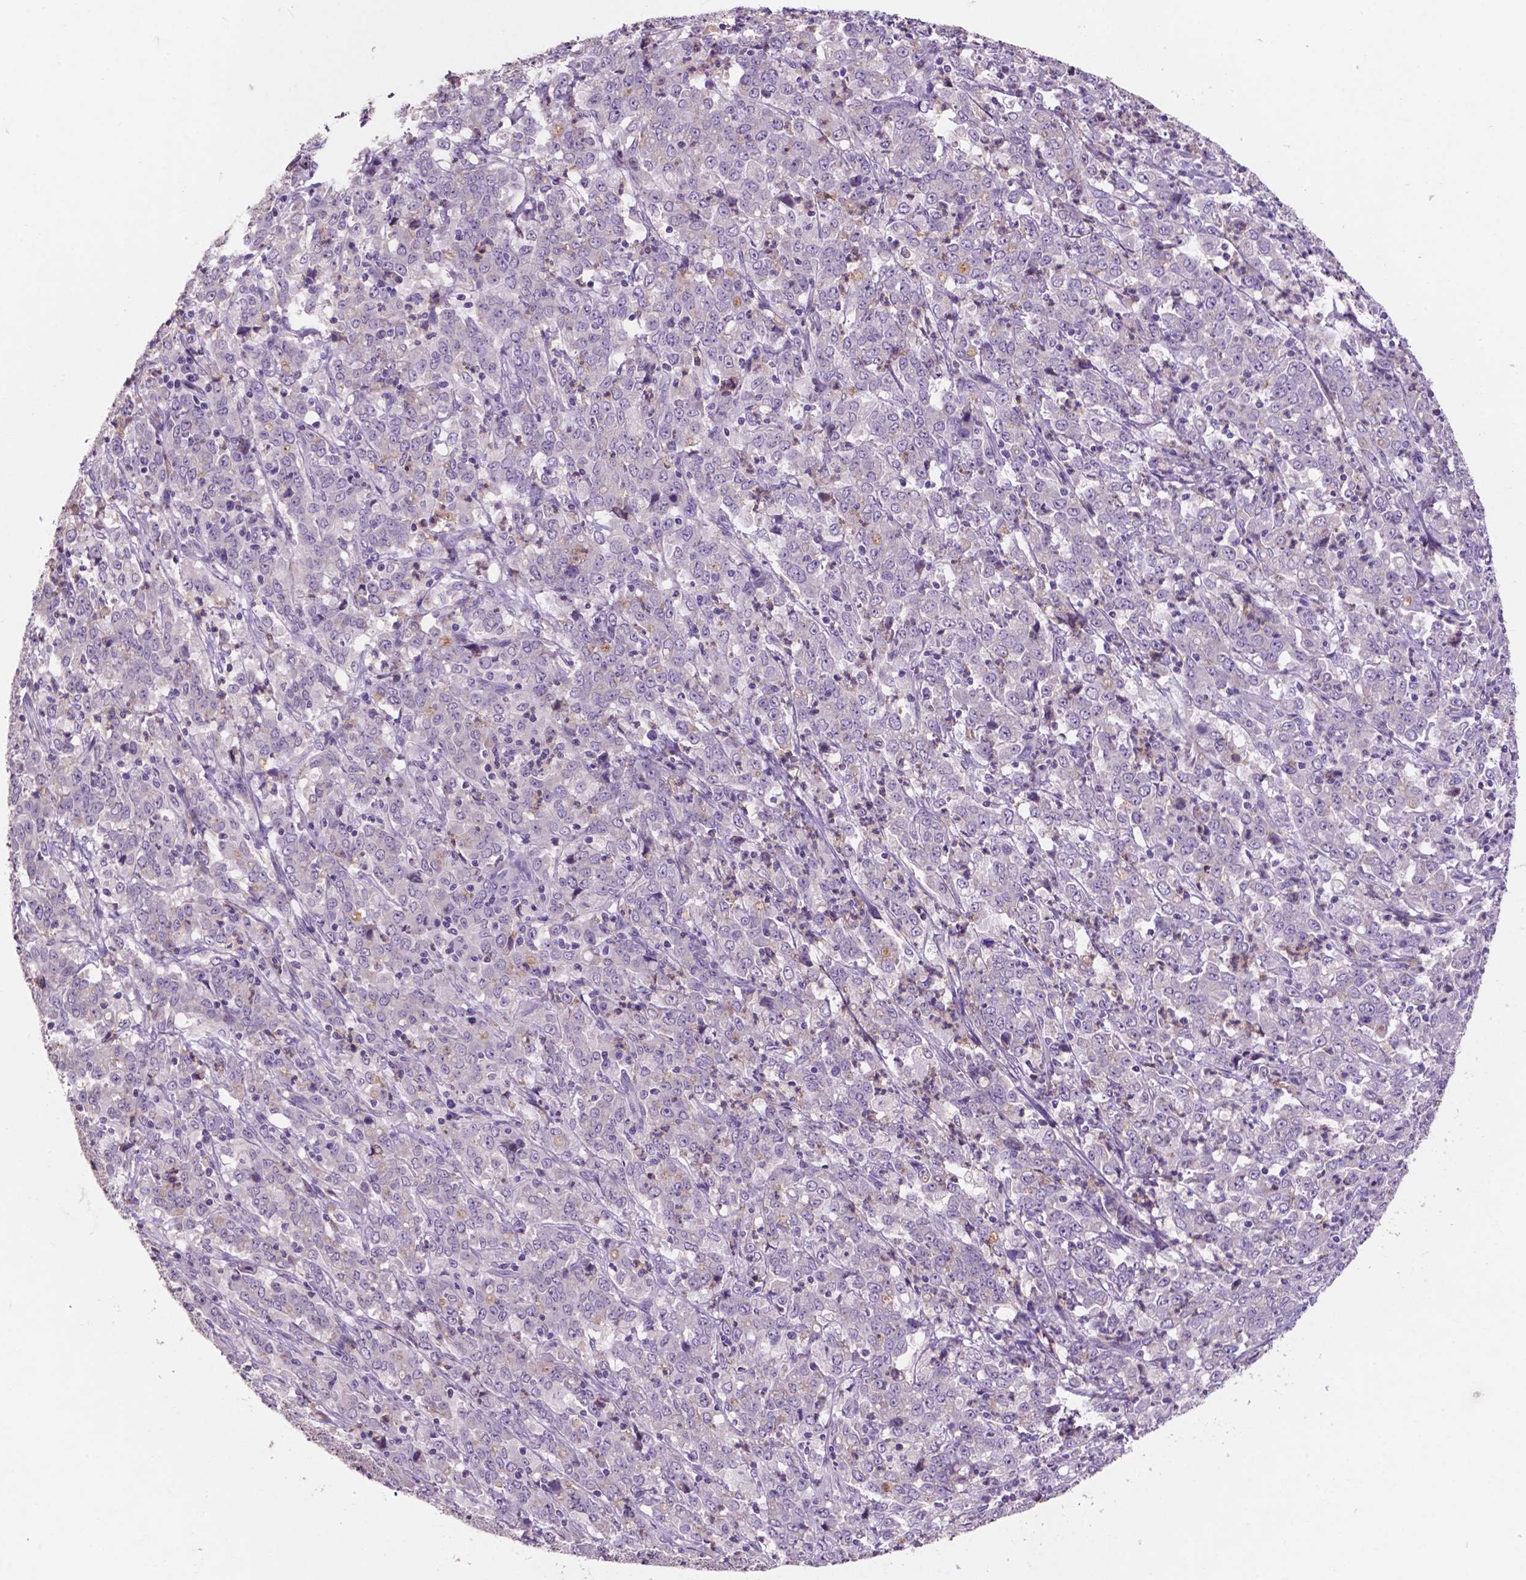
{"staining": {"intensity": "negative", "quantity": "none", "location": "none"}, "tissue": "stomach cancer", "cell_type": "Tumor cells", "image_type": "cancer", "snomed": [{"axis": "morphology", "description": "Adenocarcinoma, NOS"}, {"axis": "topography", "description": "Stomach, lower"}], "caption": "Tumor cells show no significant staining in stomach cancer. The staining is performed using DAB (3,3'-diaminobenzidine) brown chromogen with nuclei counter-stained in using hematoxylin.", "gene": "PLSCR1", "patient": {"sex": "female", "age": 71}}